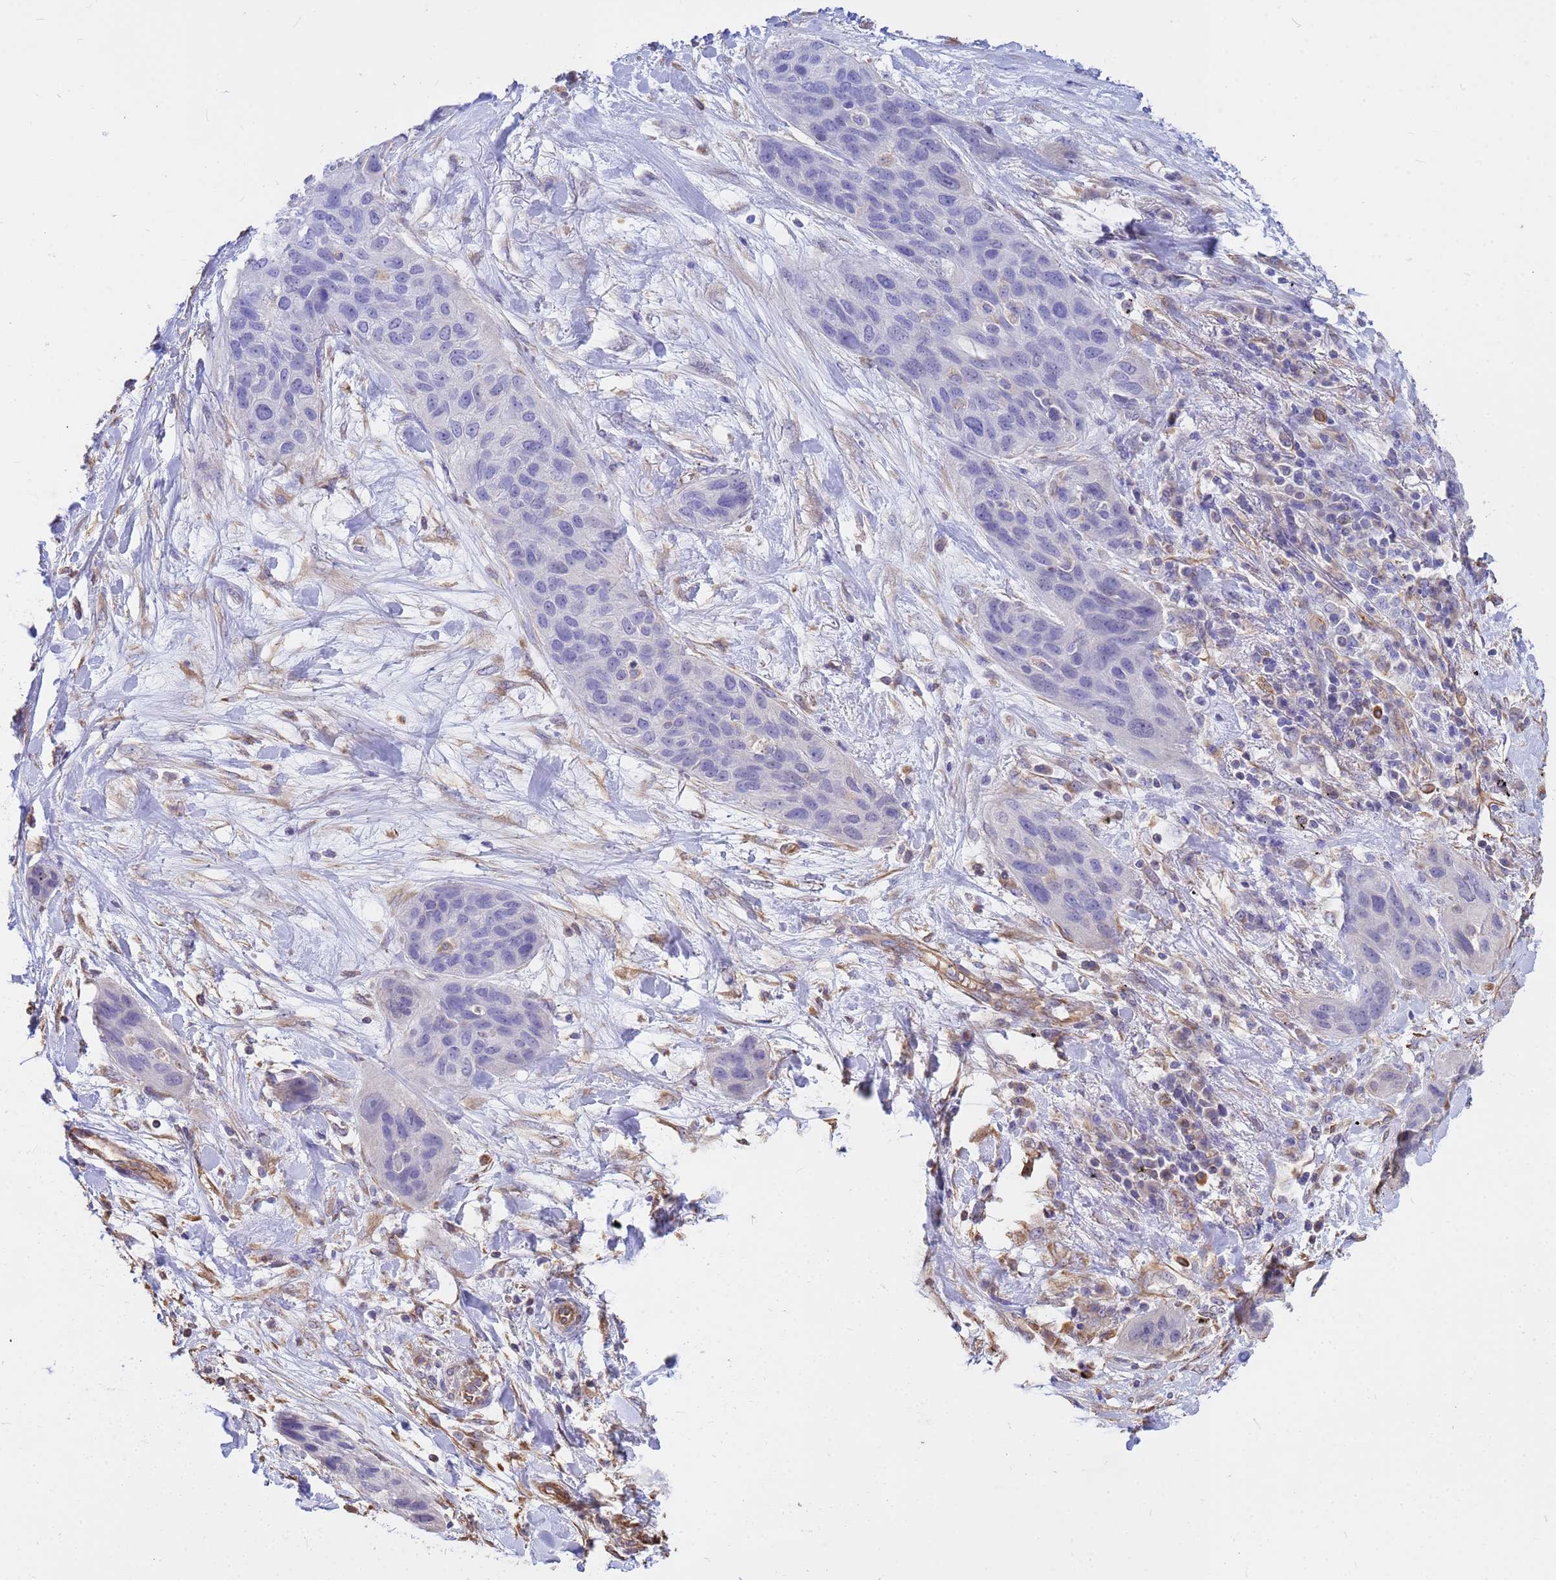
{"staining": {"intensity": "negative", "quantity": "none", "location": "none"}, "tissue": "lung cancer", "cell_type": "Tumor cells", "image_type": "cancer", "snomed": [{"axis": "morphology", "description": "Squamous cell carcinoma, NOS"}, {"axis": "topography", "description": "Lung"}], "caption": "Lung squamous cell carcinoma stained for a protein using immunohistochemistry (IHC) demonstrates no expression tumor cells.", "gene": "TCEAL3", "patient": {"sex": "female", "age": 70}}